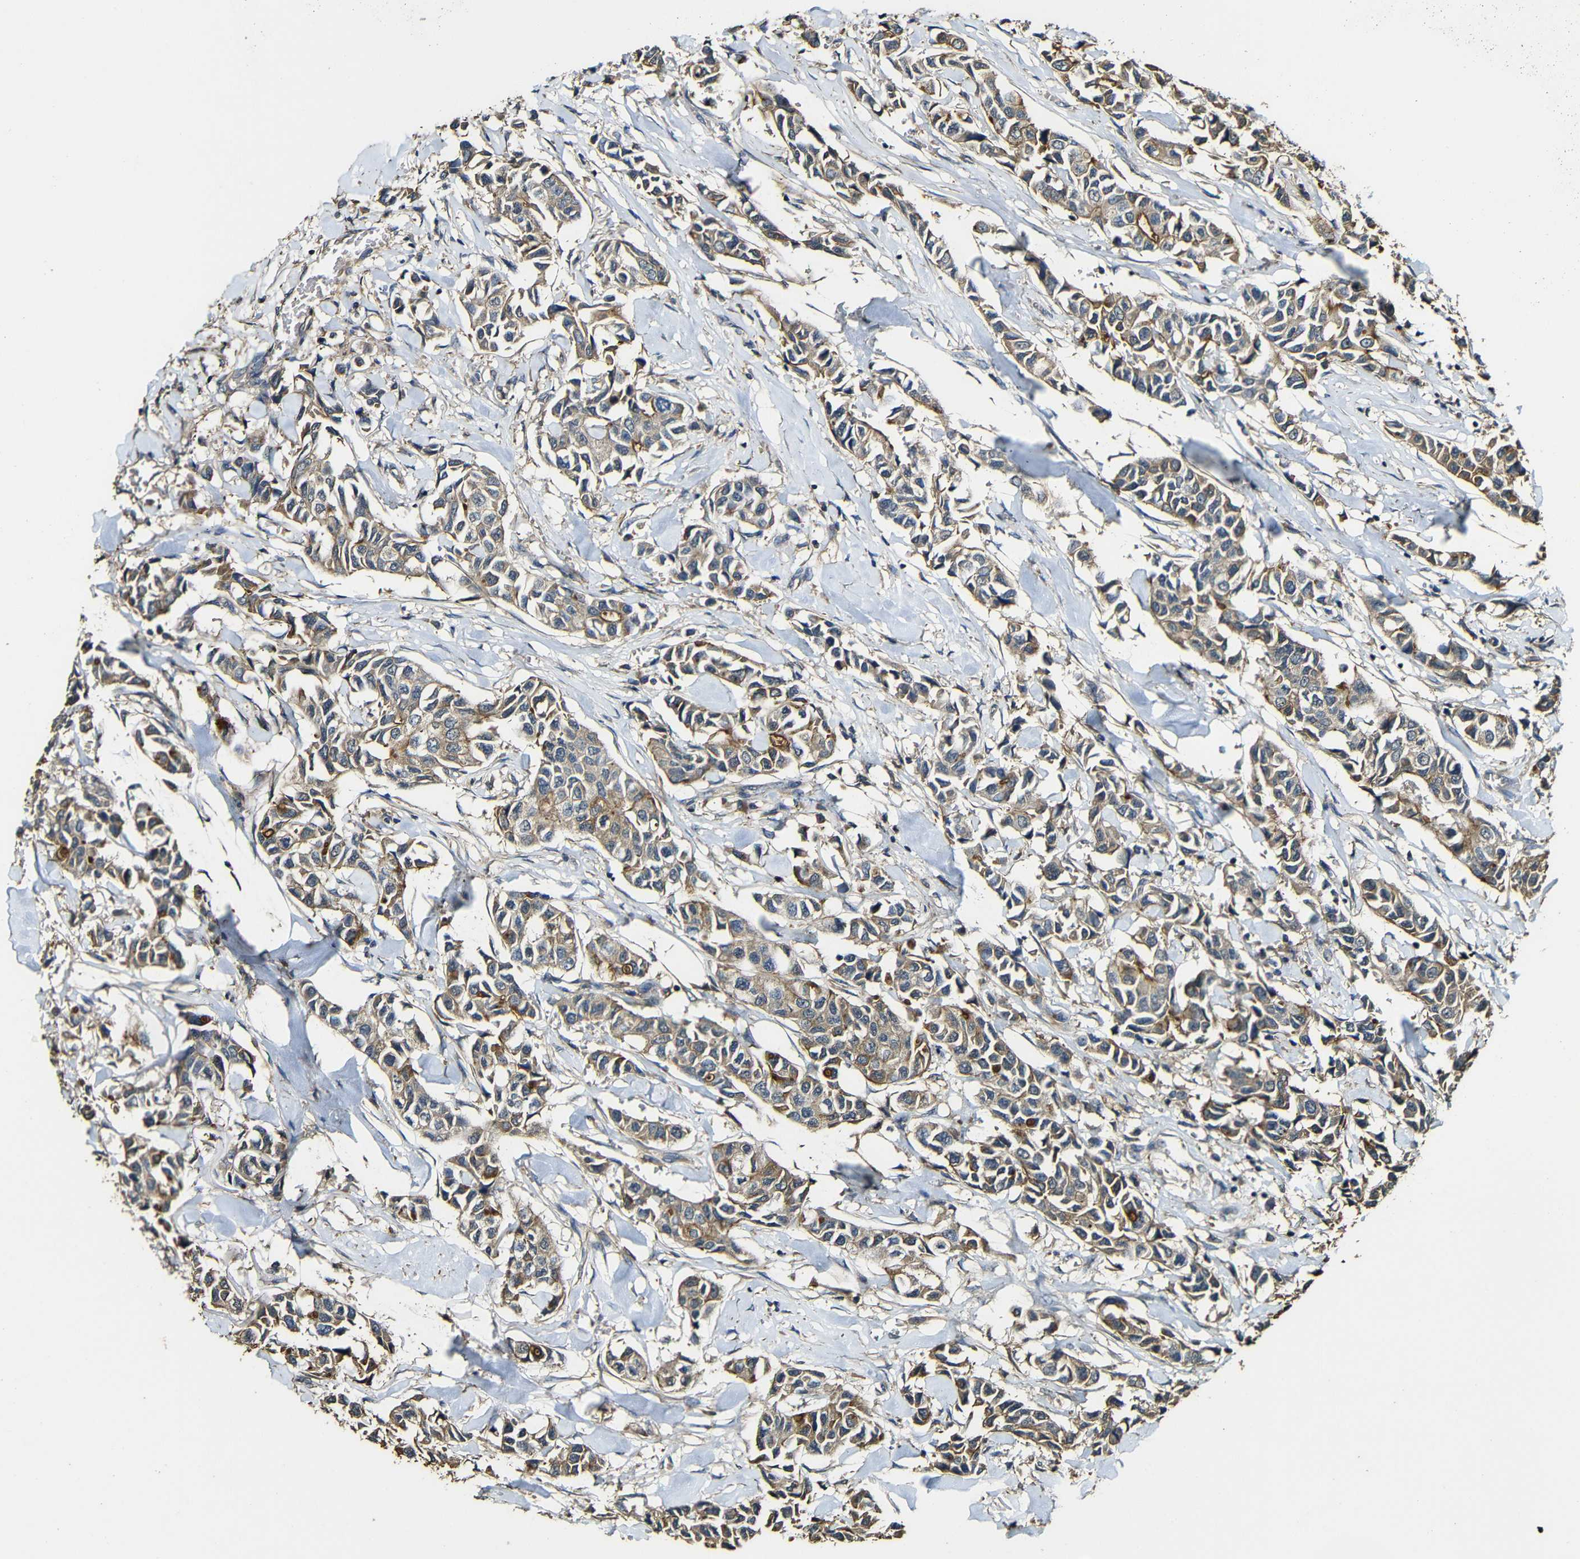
{"staining": {"intensity": "moderate", "quantity": ">75%", "location": "cytoplasmic/membranous"}, "tissue": "breast cancer", "cell_type": "Tumor cells", "image_type": "cancer", "snomed": [{"axis": "morphology", "description": "Duct carcinoma"}, {"axis": "topography", "description": "Breast"}], "caption": "Human infiltrating ductal carcinoma (breast) stained for a protein (brown) shows moderate cytoplasmic/membranous positive expression in approximately >75% of tumor cells.", "gene": "CASP8", "patient": {"sex": "female", "age": 80}}